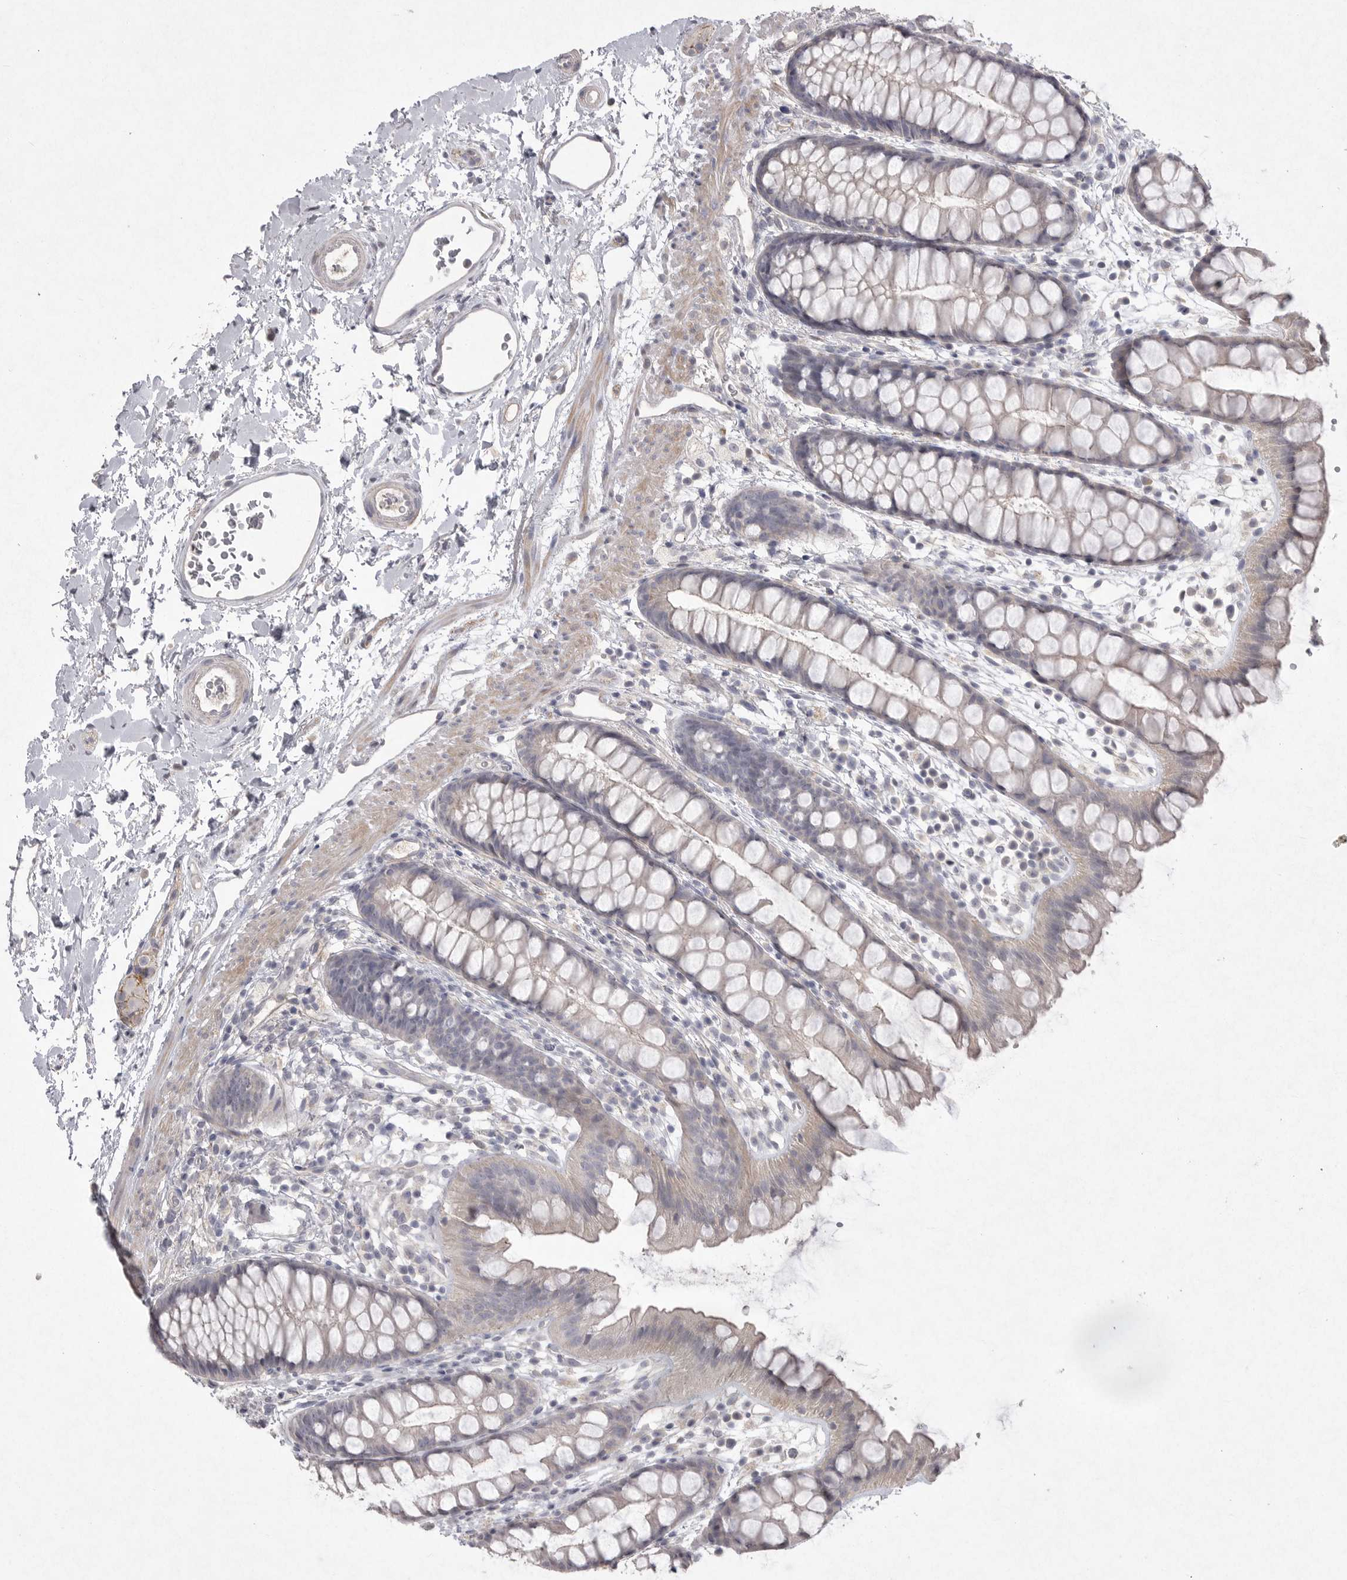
{"staining": {"intensity": "negative", "quantity": "none", "location": "none"}, "tissue": "rectum", "cell_type": "Glandular cells", "image_type": "normal", "snomed": [{"axis": "morphology", "description": "Normal tissue, NOS"}, {"axis": "topography", "description": "Rectum"}], "caption": "The photomicrograph displays no significant staining in glandular cells of rectum. The staining was performed using DAB (3,3'-diaminobenzidine) to visualize the protein expression in brown, while the nuclei were stained in blue with hematoxylin (Magnification: 20x).", "gene": "VANGL2", "patient": {"sex": "female", "age": 65}}